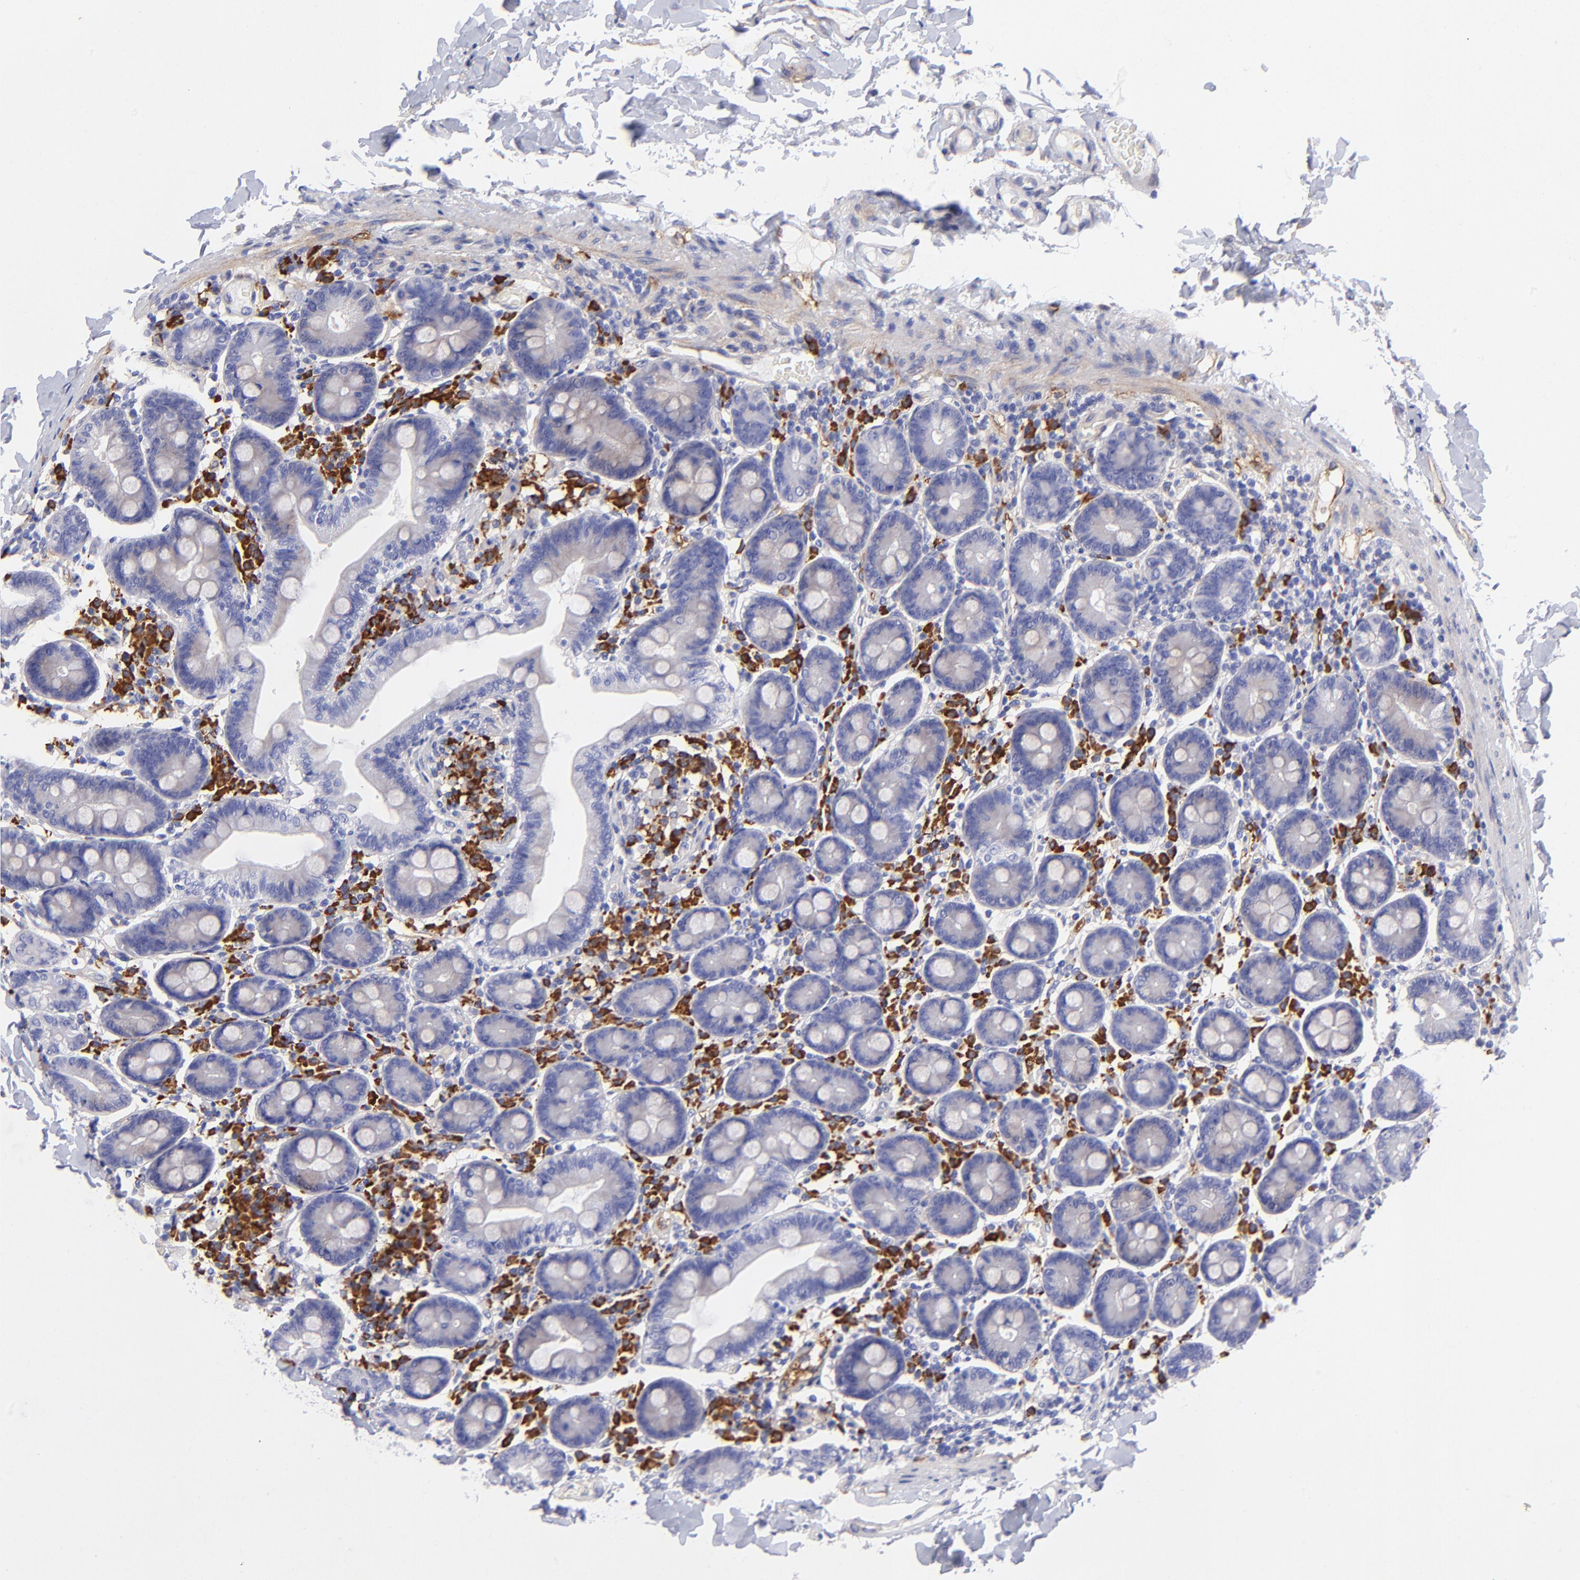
{"staining": {"intensity": "weak", "quantity": "<25%", "location": "cytoplasmic/membranous"}, "tissue": "duodenum", "cell_type": "Glandular cells", "image_type": "normal", "snomed": [{"axis": "morphology", "description": "Normal tissue, NOS"}, {"axis": "topography", "description": "Duodenum"}], "caption": "Immunohistochemistry (IHC) histopathology image of normal human duodenum stained for a protein (brown), which shows no expression in glandular cells. (DAB IHC visualized using brightfield microscopy, high magnification).", "gene": "PPFIBP1", "patient": {"sex": "male", "age": 66}}